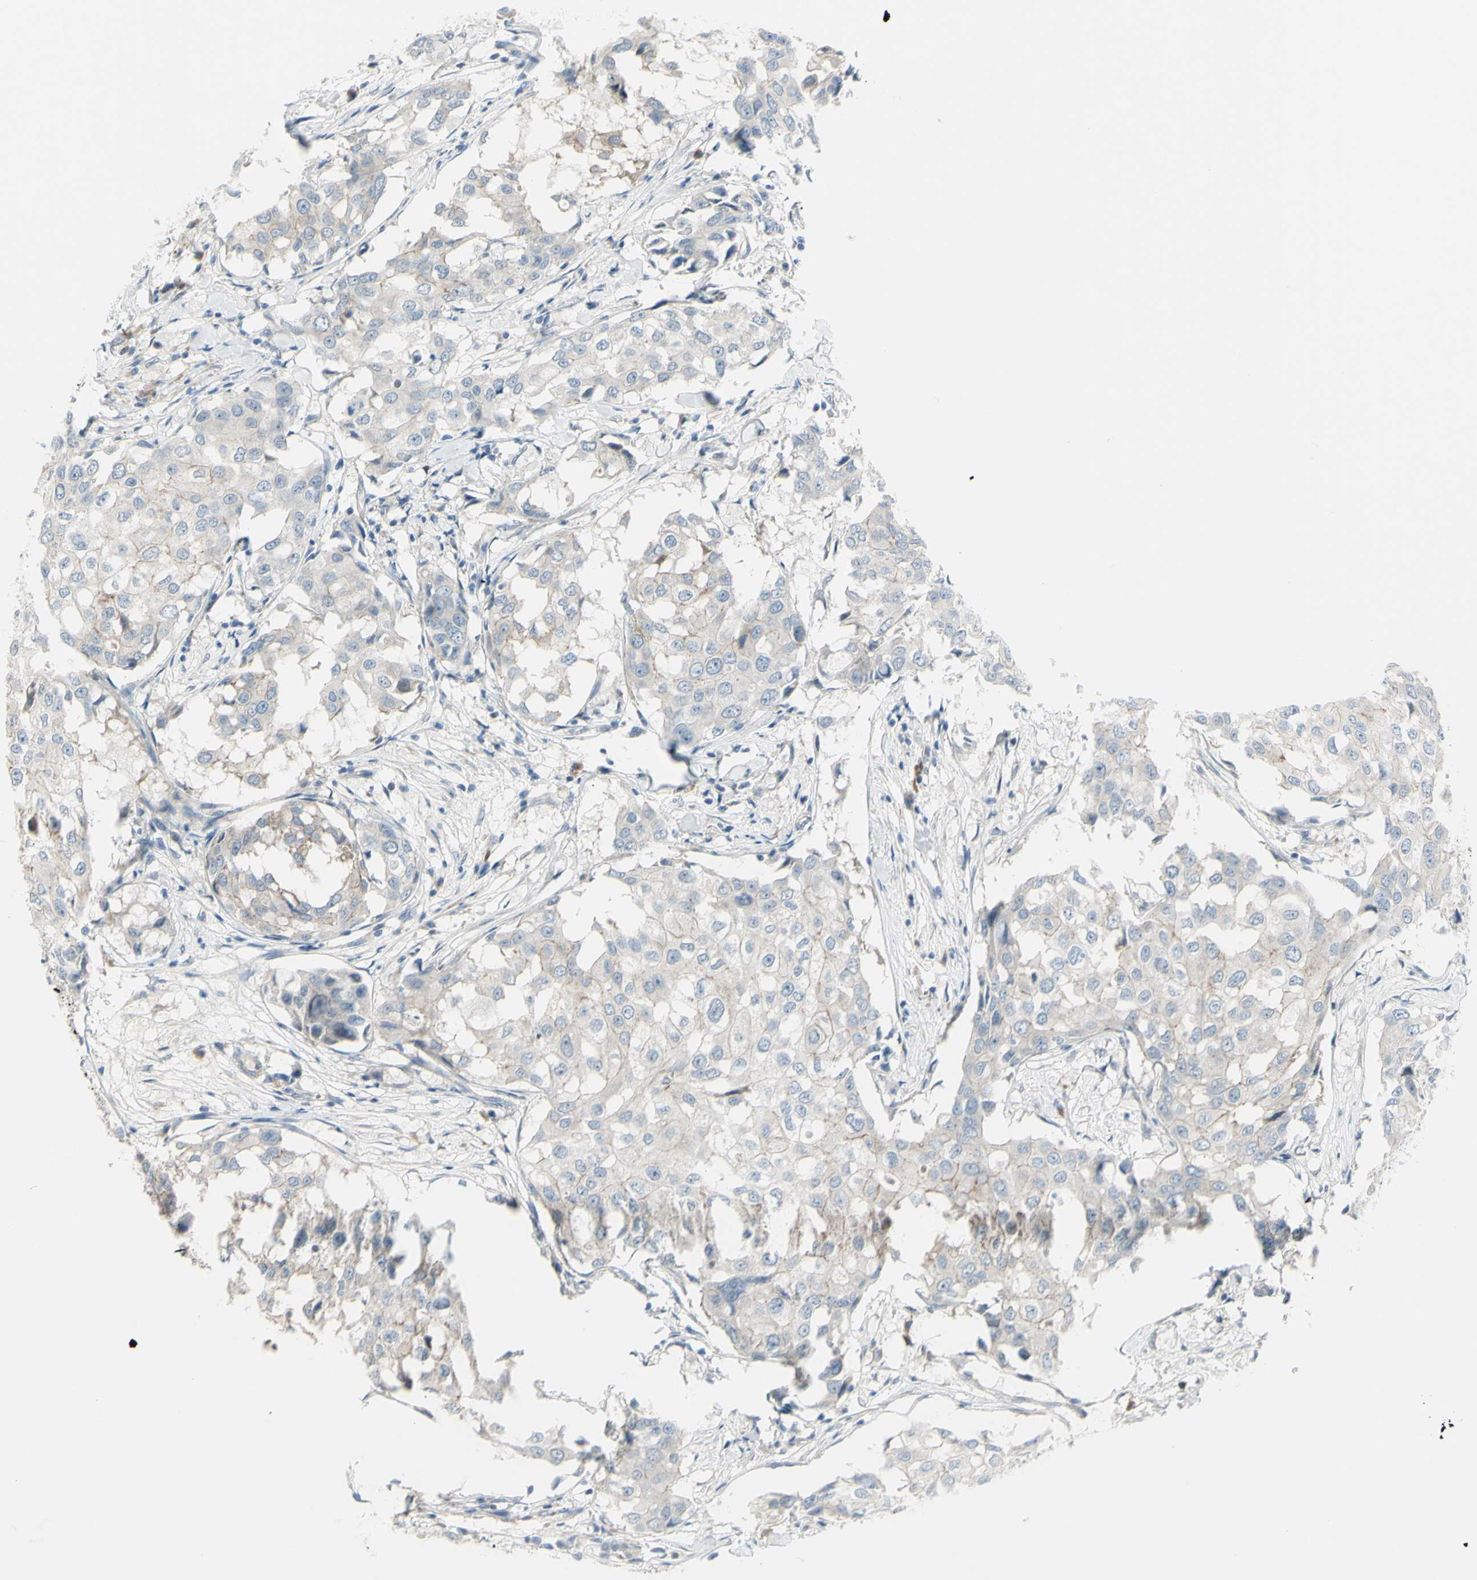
{"staining": {"intensity": "weak", "quantity": "<25%", "location": "cytoplasmic/membranous"}, "tissue": "breast cancer", "cell_type": "Tumor cells", "image_type": "cancer", "snomed": [{"axis": "morphology", "description": "Duct carcinoma"}, {"axis": "topography", "description": "Breast"}], "caption": "Immunohistochemical staining of human intraductal carcinoma (breast) shows no significant staining in tumor cells.", "gene": "LRRK1", "patient": {"sex": "female", "age": 27}}